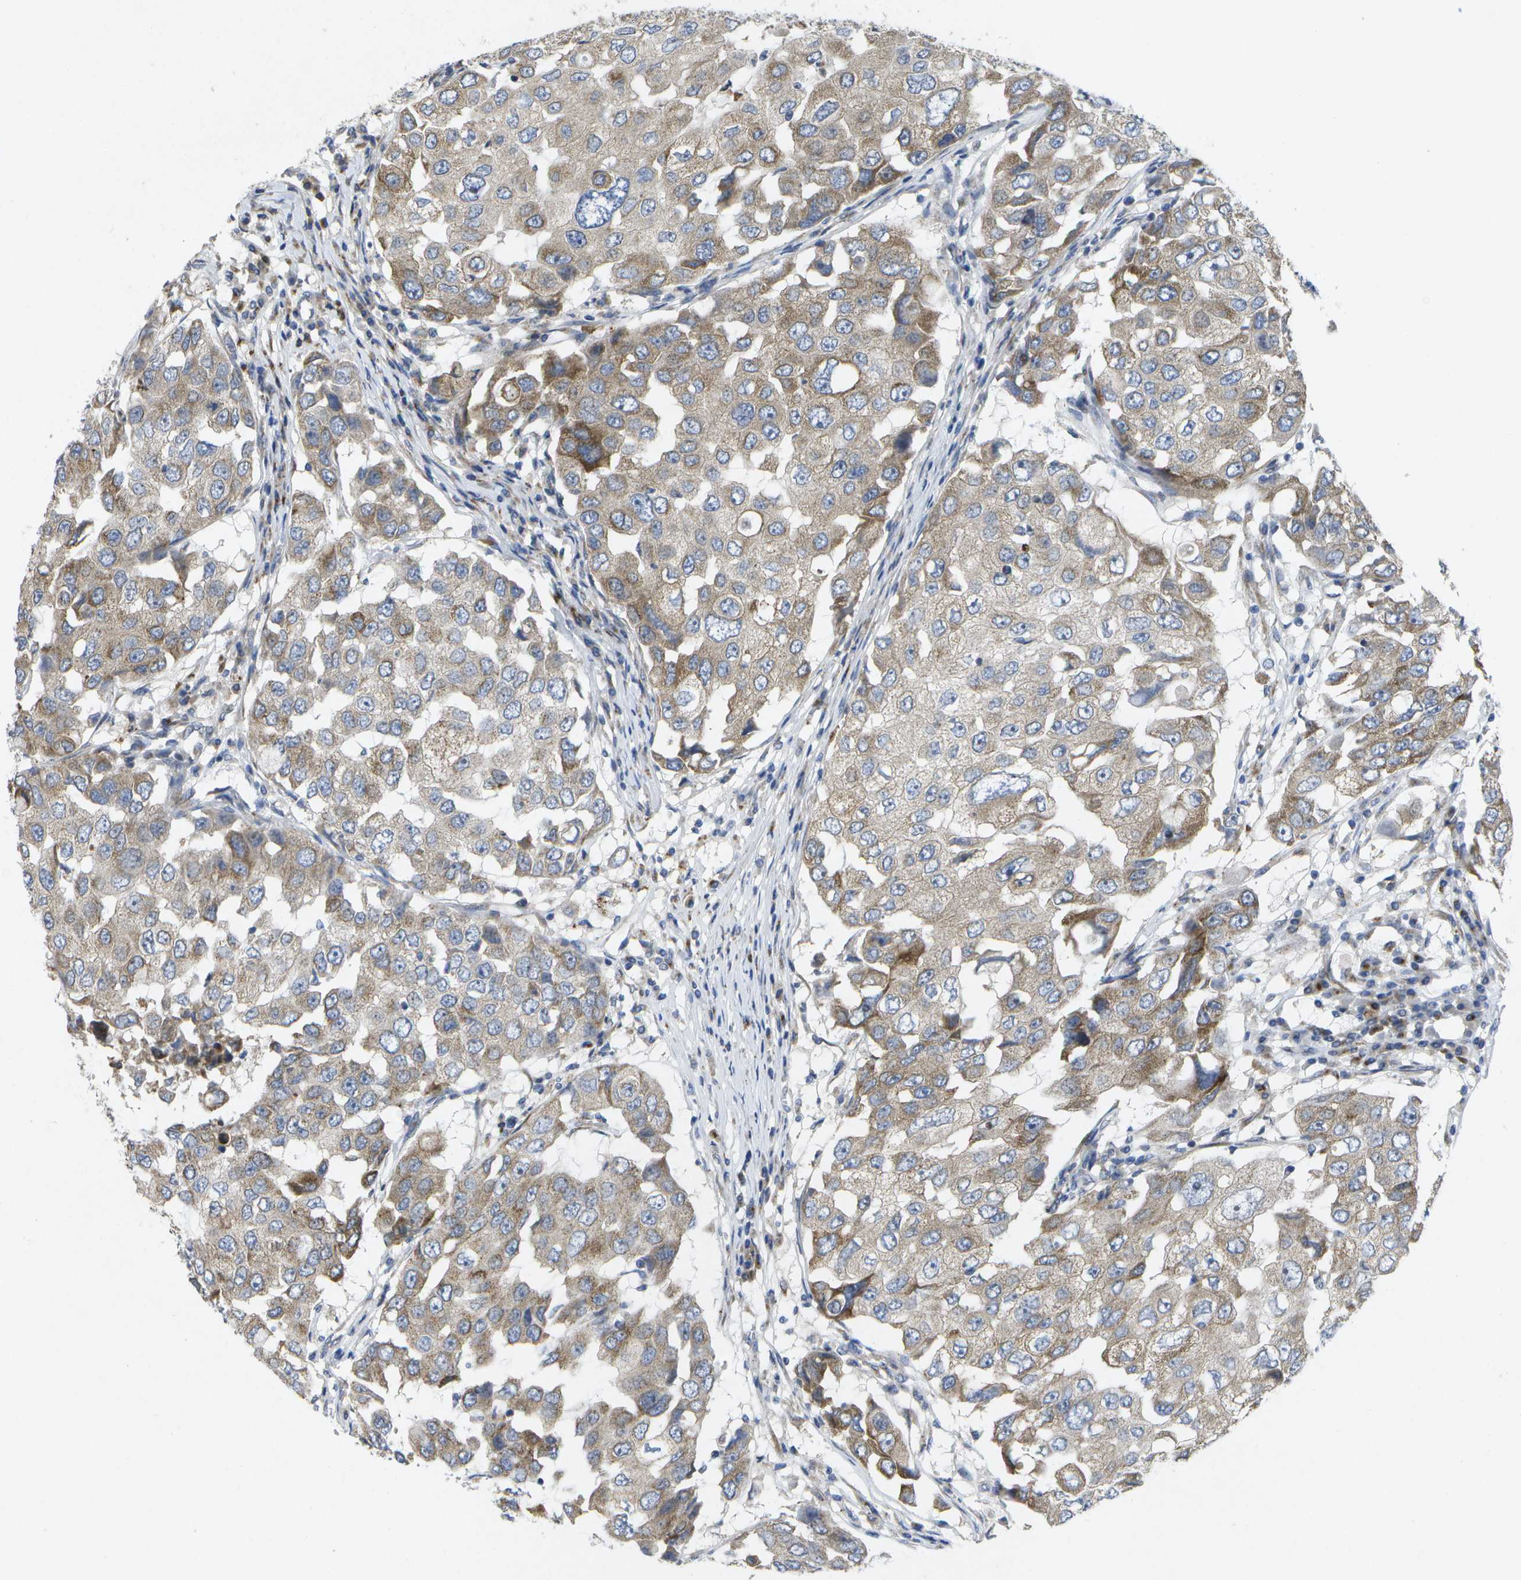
{"staining": {"intensity": "weak", "quantity": ">75%", "location": "cytoplasmic/membranous"}, "tissue": "breast cancer", "cell_type": "Tumor cells", "image_type": "cancer", "snomed": [{"axis": "morphology", "description": "Duct carcinoma"}, {"axis": "topography", "description": "Breast"}], "caption": "High-magnification brightfield microscopy of breast infiltrating ductal carcinoma stained with DAB (3,3'-diaminobenzidine) (brown) and counterstained with hematoxylin (blue). tumor cells exhibit weak cytoplasmic/membranous positivity is present in about>75% of cells.", "gene": "KDELR1", "patient": {"sex": "female", "age": 27}}